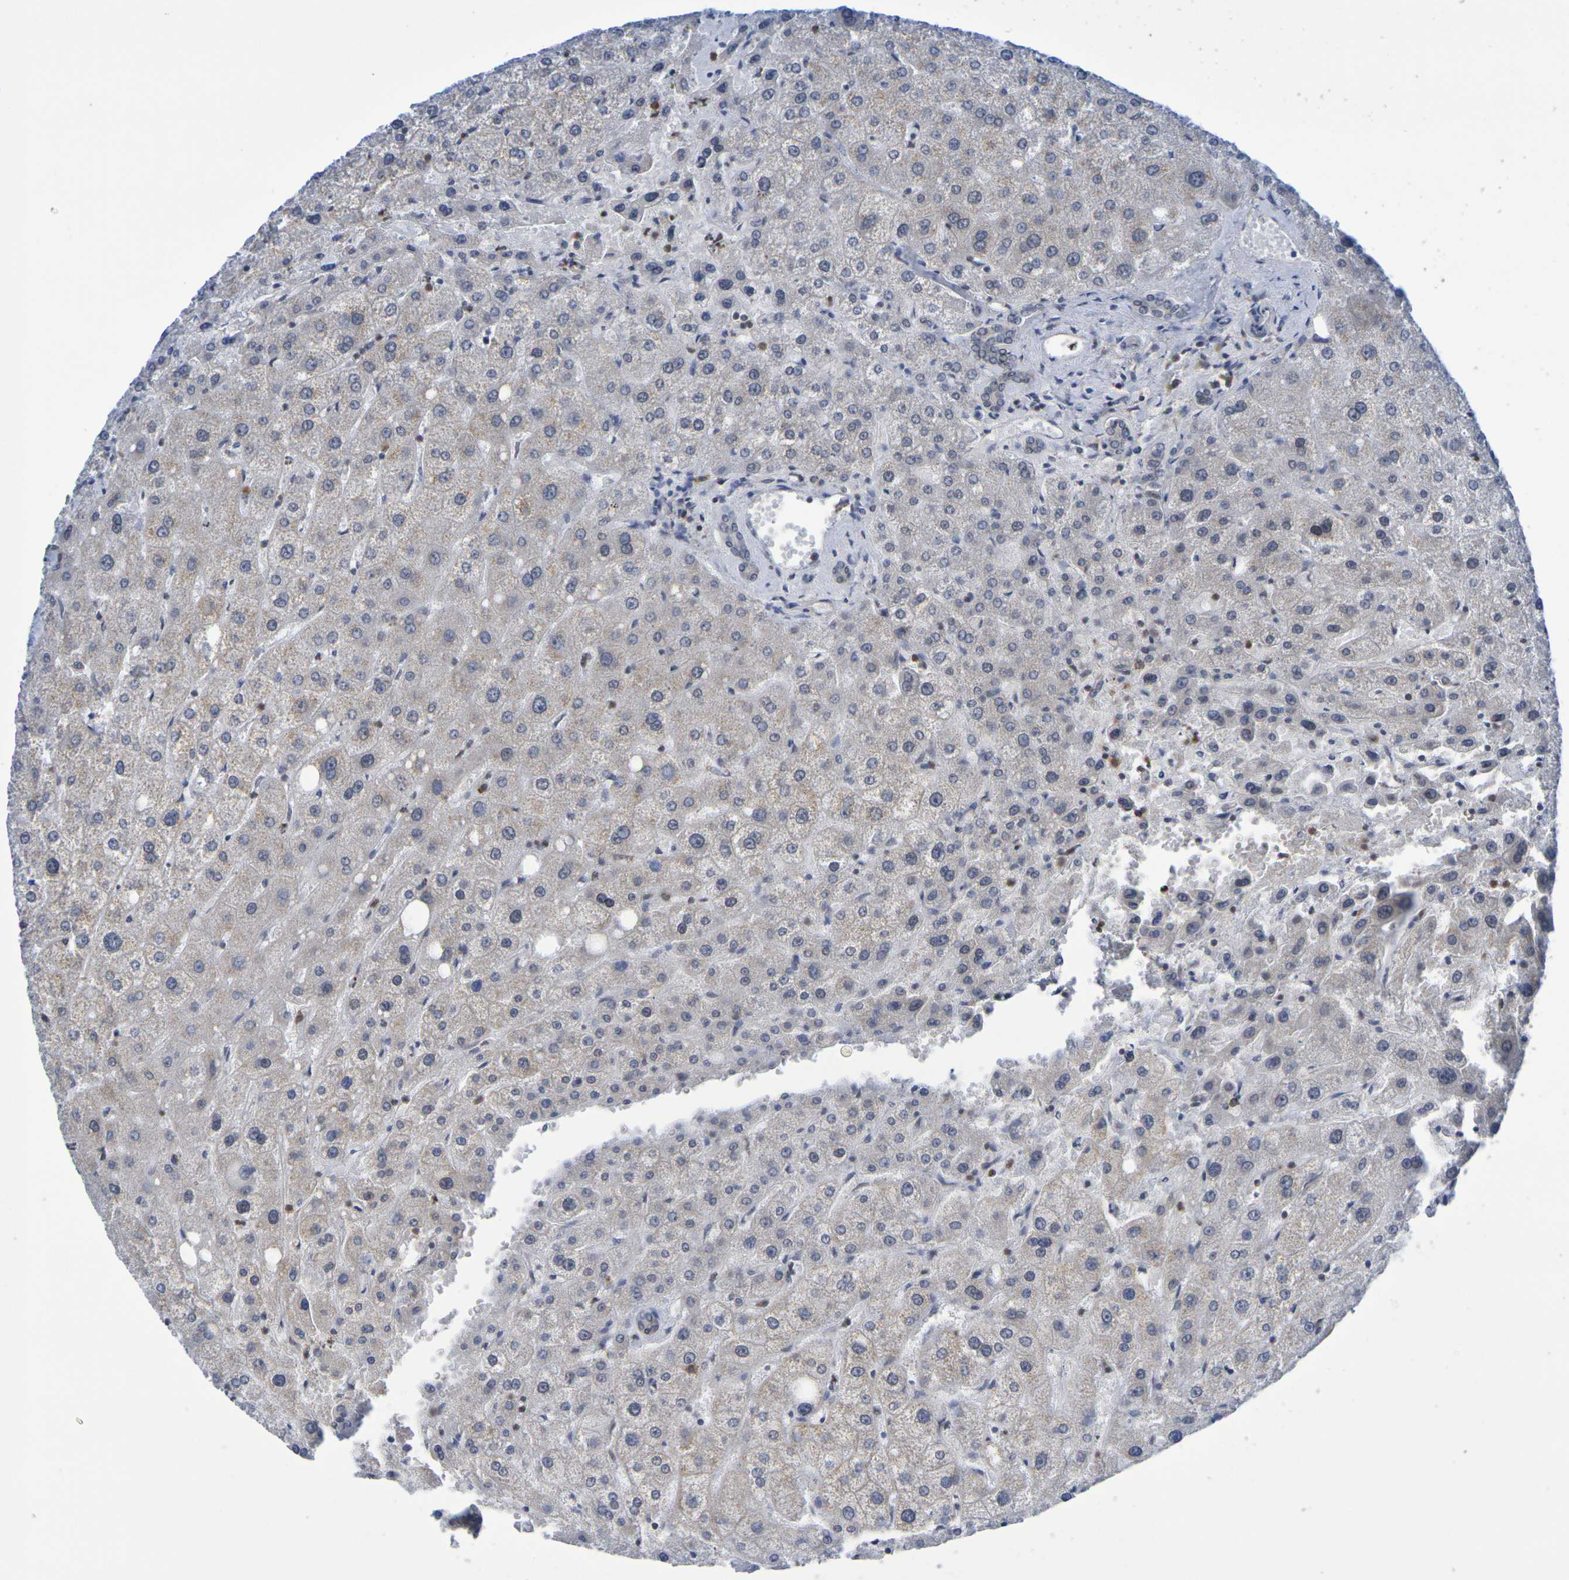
{"staining": {"intensity": "negative", "quantity": "none", "location": "none"}, "tissue": "liver", "cell_type": "Cholangiocytes", "image_type": "normal", "snomed": [{"axis": "morphology", "description": "Normal tissue, NOS"}, {"axis": "topography", "description": "Liver"}], "caption": "Immunohistochemistry of normal human liver demonstrates no staining in cholangiocytes.", "gene": "CHRNB1", "patient": {"sex": "male", "age": 73}}